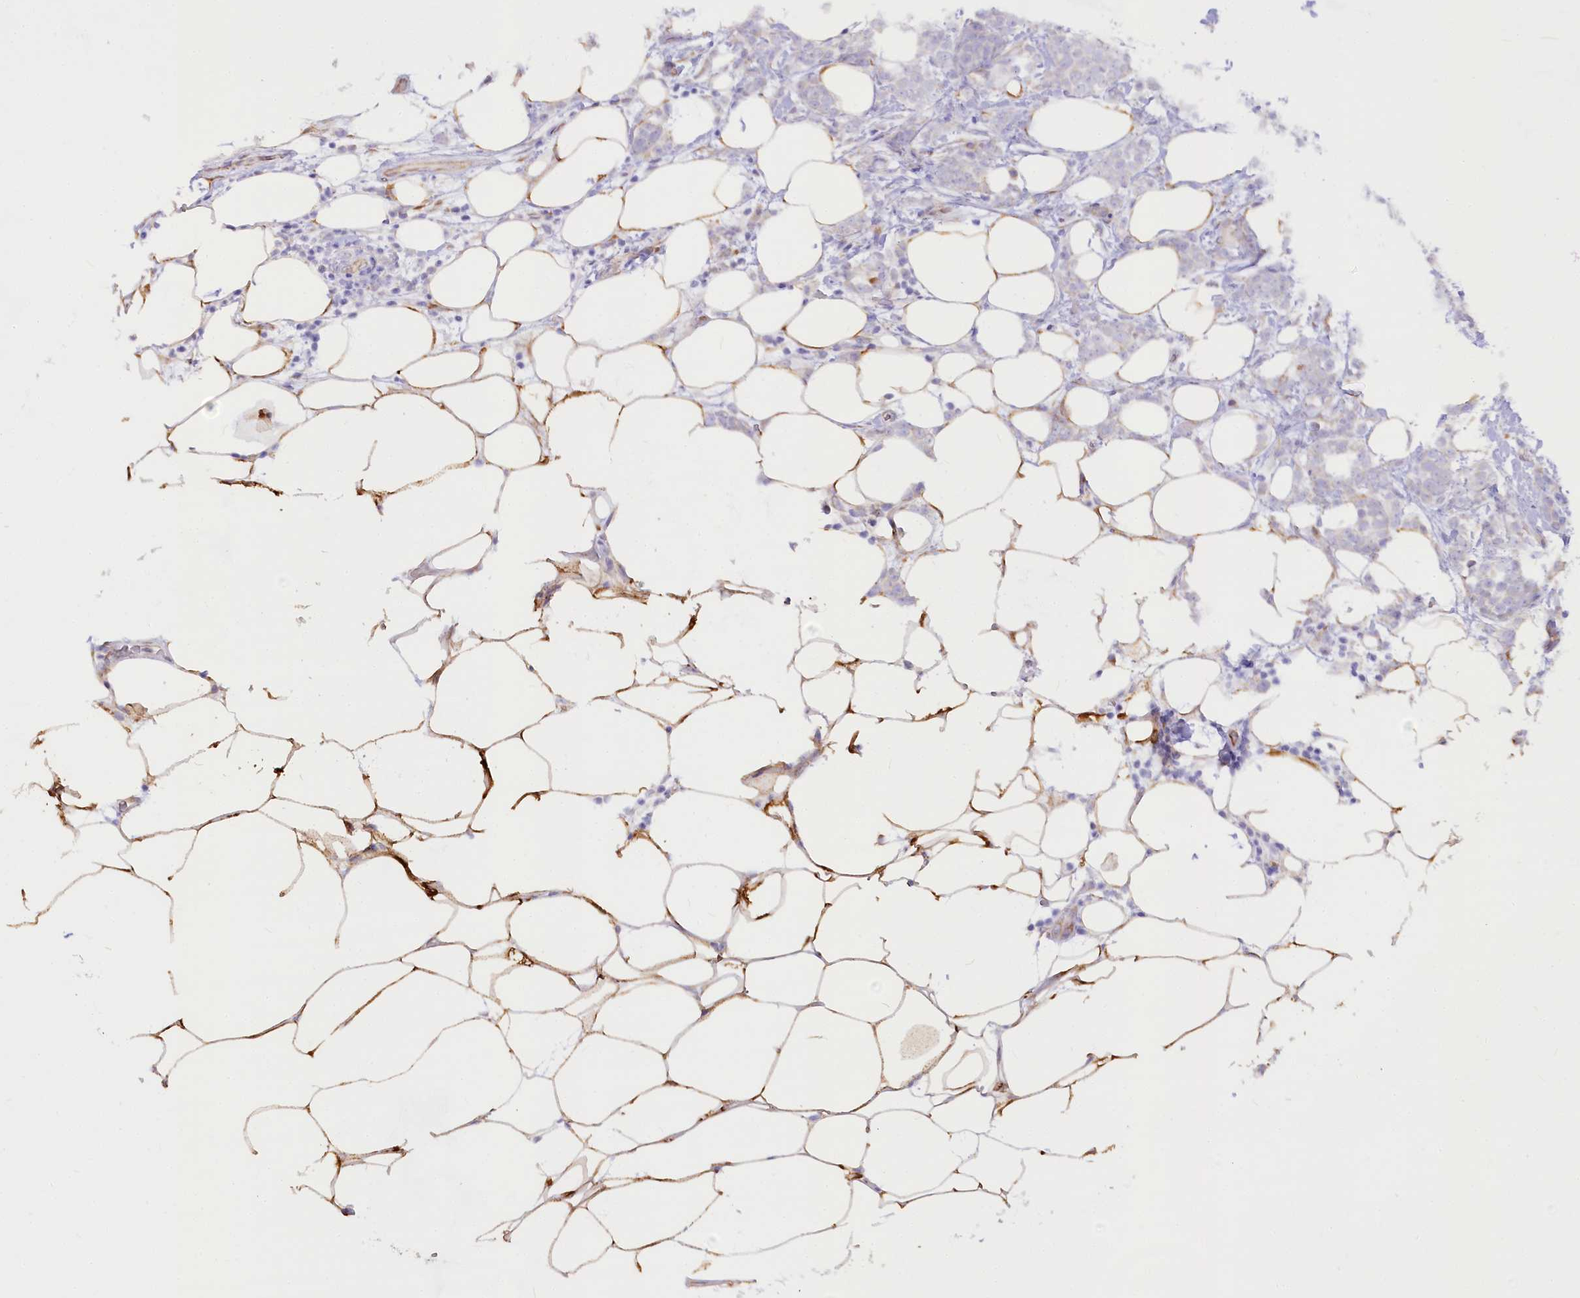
{"staining": {"intensity": "negative", "quantity": "none", "location": "none"}, "tissue": "breast cancer", "cell_type": "Tumor cells", "image_type": "cancer", "snomed": [{"axis": "morphology", "description": "Lobular carcinoma"}, {"axis": "topography", "description": "Breast"}], "caption": "Immunohistochemical staining of breast cancer (lobular carcinoma) displays no significant positivity in tumor cells.", "gene": "STT3B", "patient": {"sex": "female", "age": 58}}